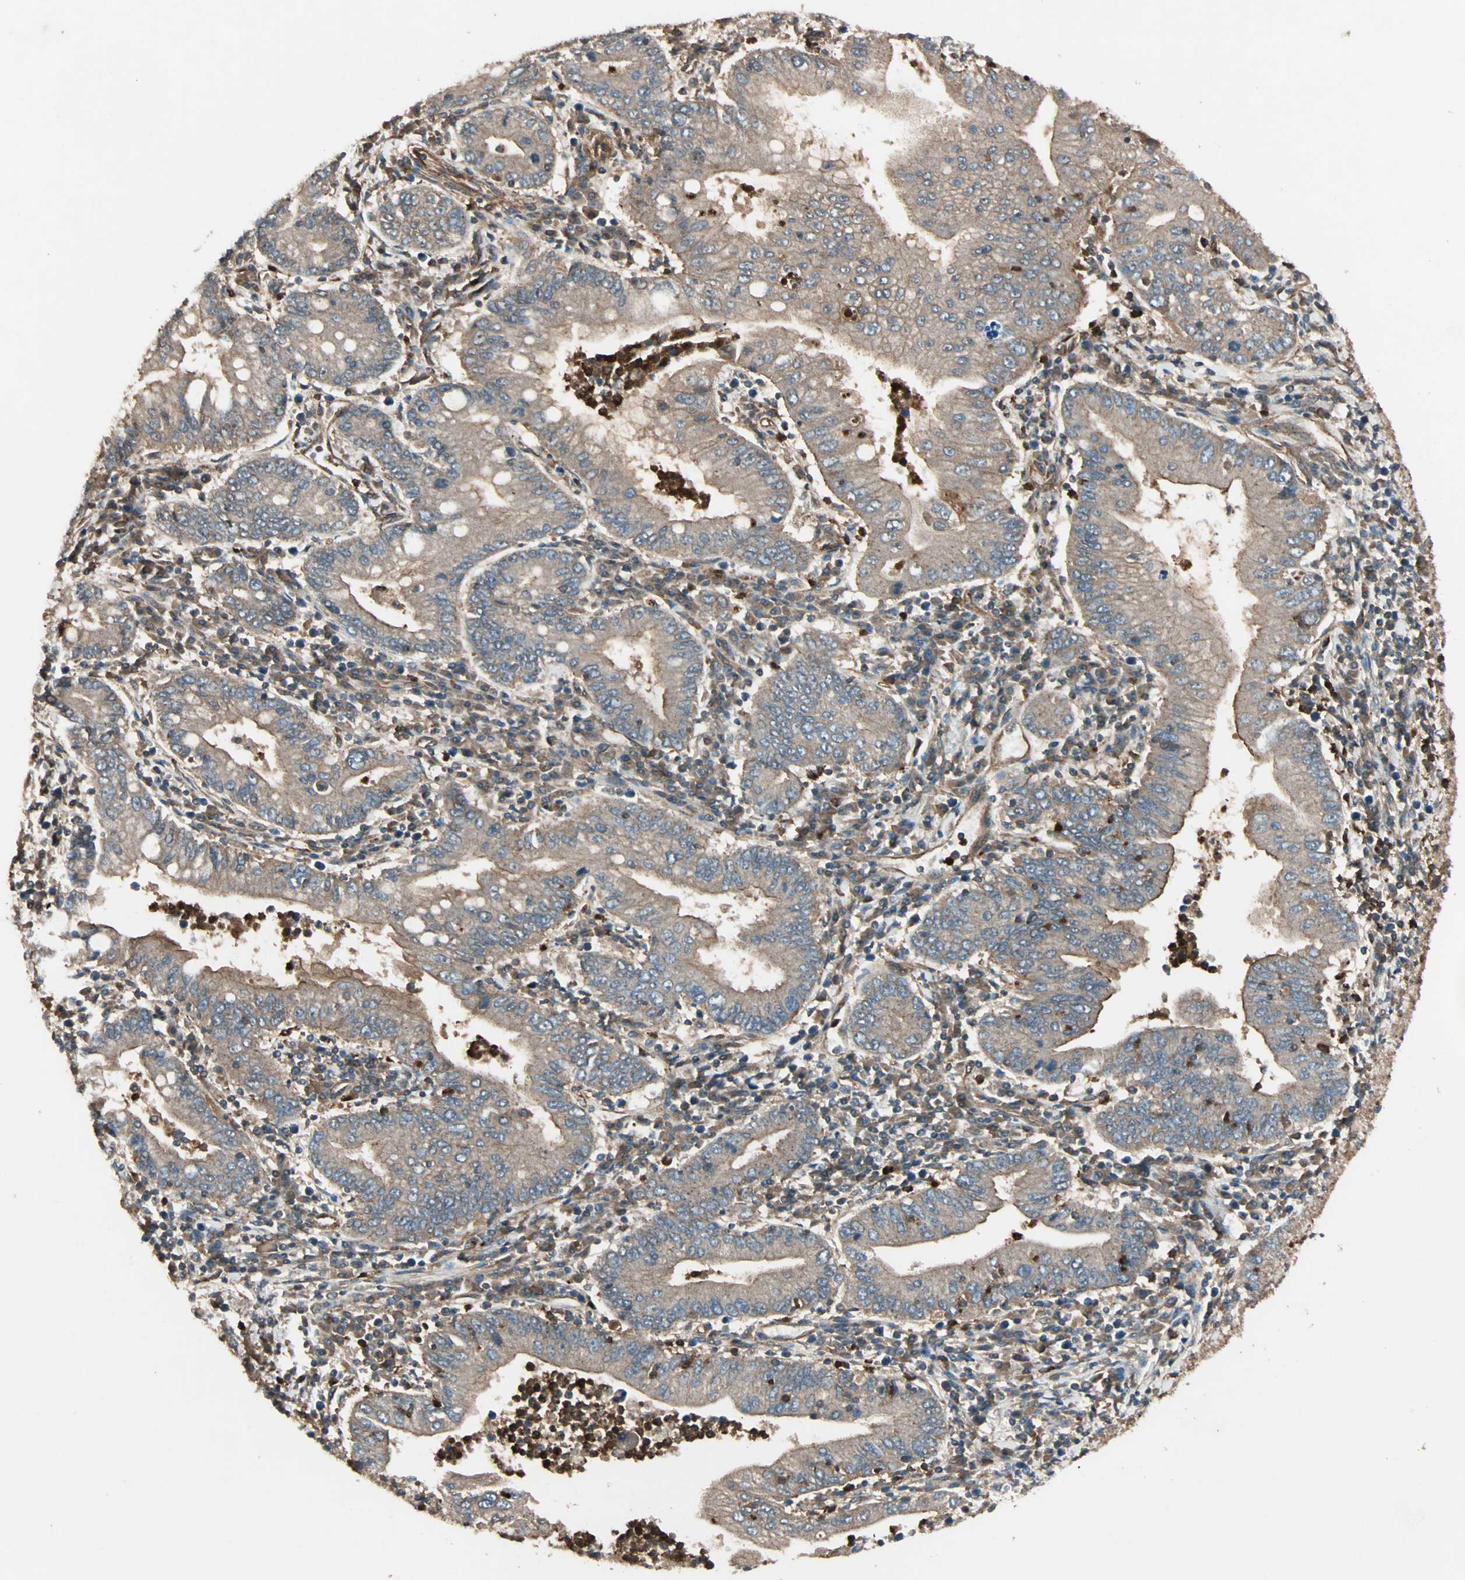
{"staining": {"intensity": "moderate", "quantity": ">75%", "location": "cytoplasmic/membranous"}, "tissue": "stomach cancer", "cell_type": "Tumor cells", "image_type": "cancer", "snomed": [{"axis": "morphology", "description": "Normal tissue, NOS"}, {"axis": "morphology", "description": "Adenocarcinoma, NOS"}, {"axis": "topography", "description": "Esophagus"}, {"axis": "topography", "description": "Stomach, upper"}, {"axis": "topography", "description": "Peripheral nerve tissue"}], "caption": "Protein expression analysis of stomach cancer displays moderate cytoplasmic/membranous expression in approximately >75% of tumor cells.", "gene": "GCK", "patient": {"sex": "male", "age": 62}}